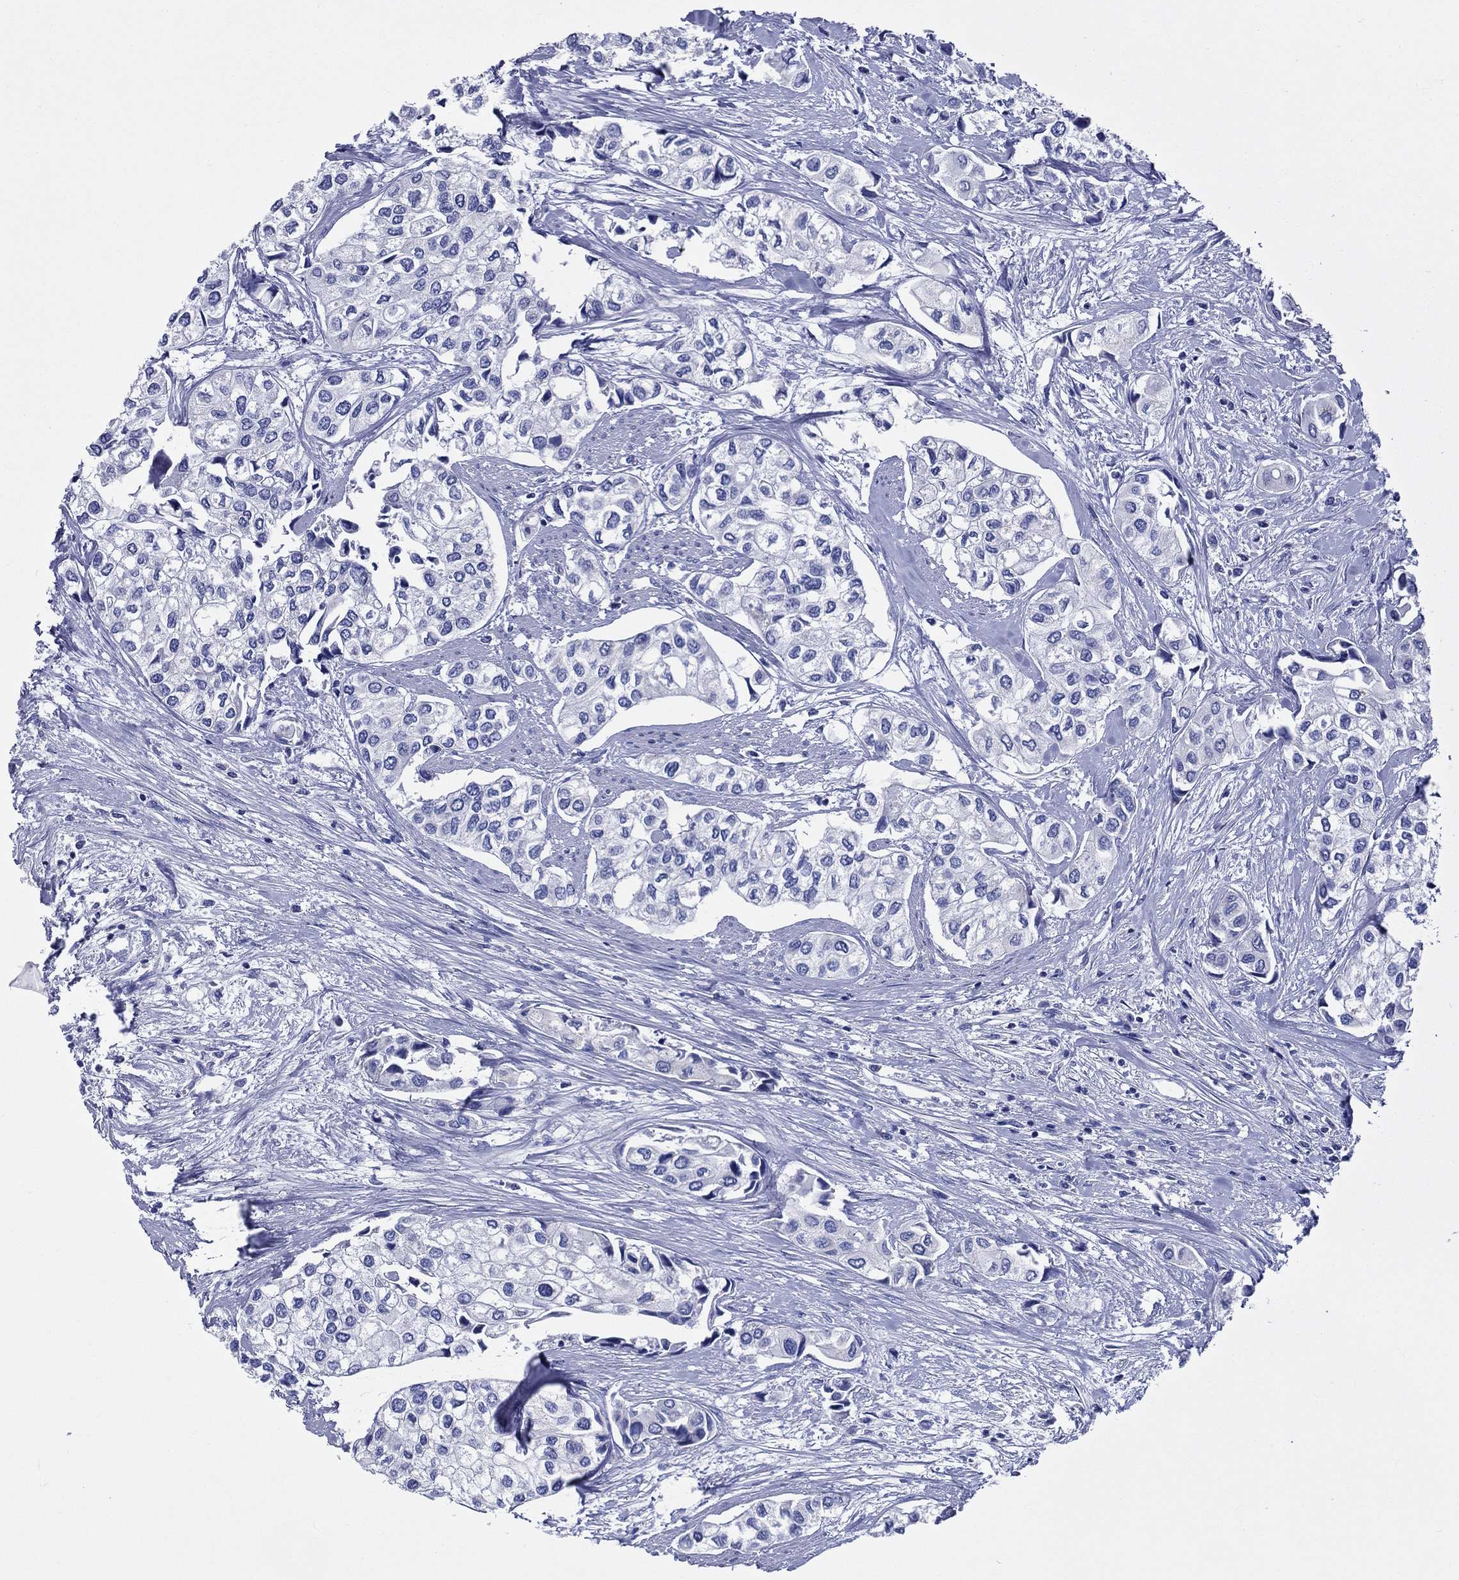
{"staining": {"intensity": "negative", "quantity": "none", "location": "none"}, "tissue": "urothelial cancer", "cell_type": "Tumor cells", "image_type": "cancer", "snomed": [{"axis": "morphology", "description": "Urothelial carcinoma, High grade"}, {"axis": "topography", "description": "Urinary bladder"}], "caption": "Urothelial carcinoma (high-grade) was stained to show a protein in brown. There is no significant positivity in tumor cells. (DAB (3,3'-diaminobenzidine) IHC, high magnification).", "gene": "ACE2", "patient": {"sex": "male", "age": 73}}